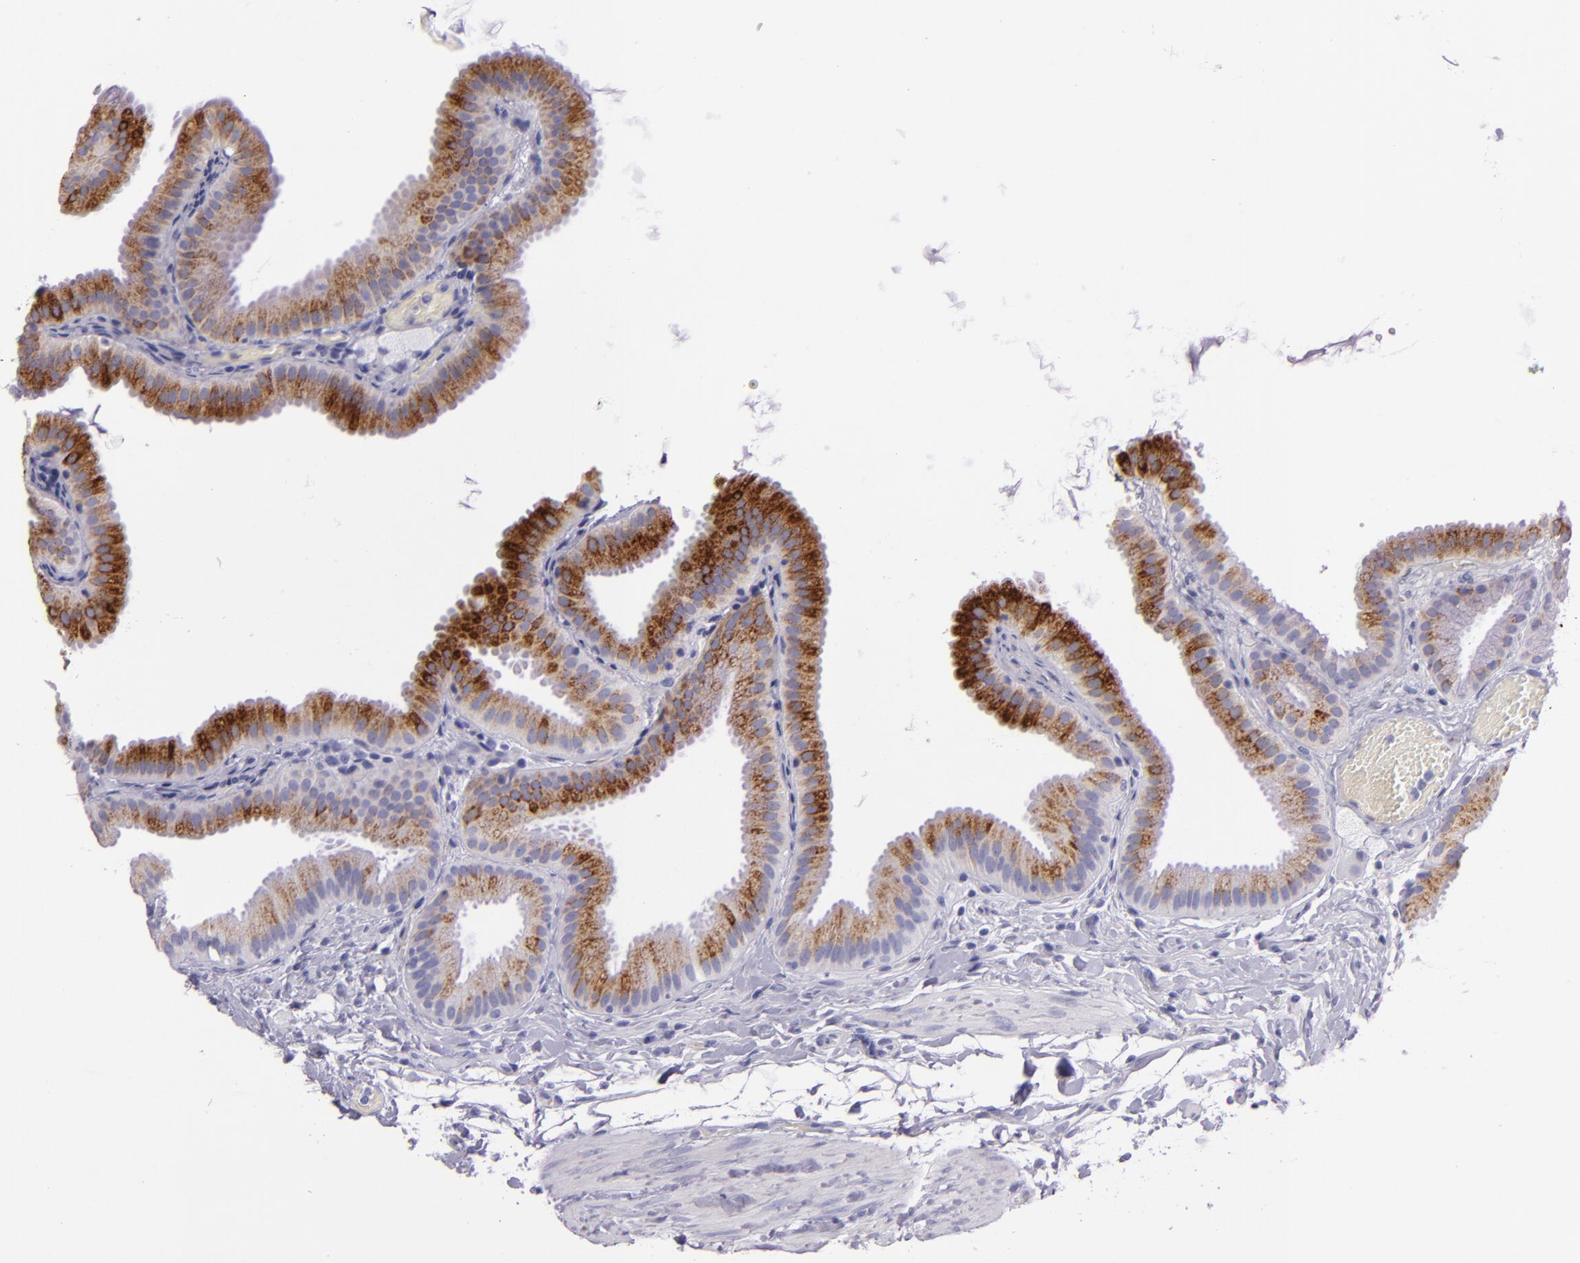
{"staining": {"intensity": "strong", "quantity": ">75%", "location": "cytoplasmic/membranous"}, "tissue": "gallbladder", "cell_type": "Glandular cells", "image_type": "normal", "snomed": [{"axis": "morphology", "description": "Normal tissue, NOS"}, {"axis": "topography", "description": "Gallbladder"}], "caption": "Human gallbladder stained with a protein marker shows strong staining in glandular cells.", "gene": "MUC5AC", "patient": {"sex": "female", "age": 63}}